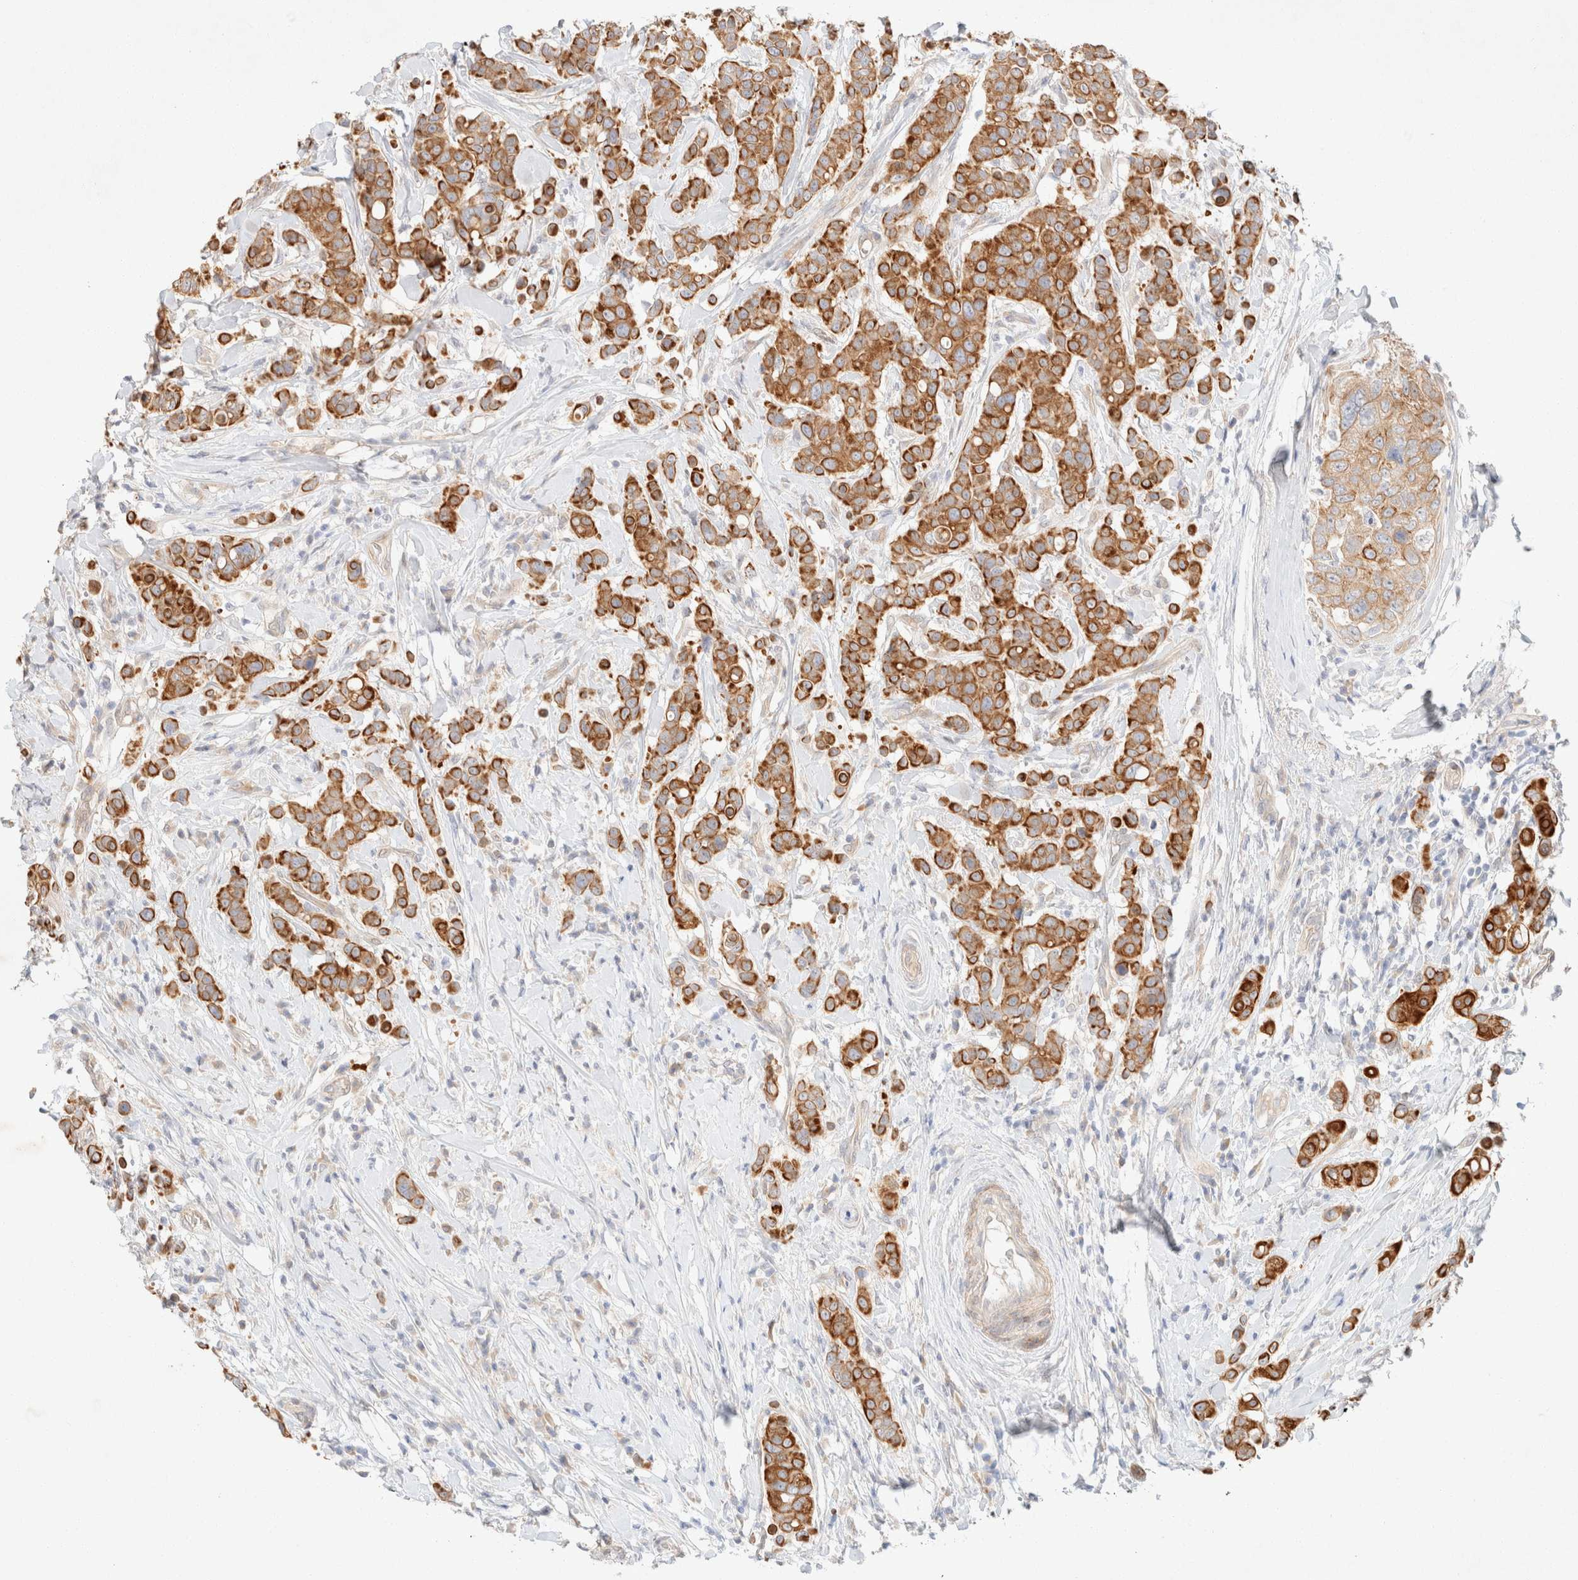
{"staining": {"intensity": "strong", "quantity": ">75%", "location": "cytoplasmic/membranous"}, "tissue": "breast cancer", "cell_type": "Tumor cells", "image_type": "cancer", "snomed": [{"axis": "morphology", "description": "Duct carcinoma"}, {"axis": "topography", "description": "Breast"}], "caption": "Breast cancer (intraductal carcinoma) stained for a protein (brown) displays strong cytoplasmic/membranous positive positivity in approximately >75% of tumor cells.", "gene": "CSNK1E", "patient": {"sex": "female", "age": 27}}